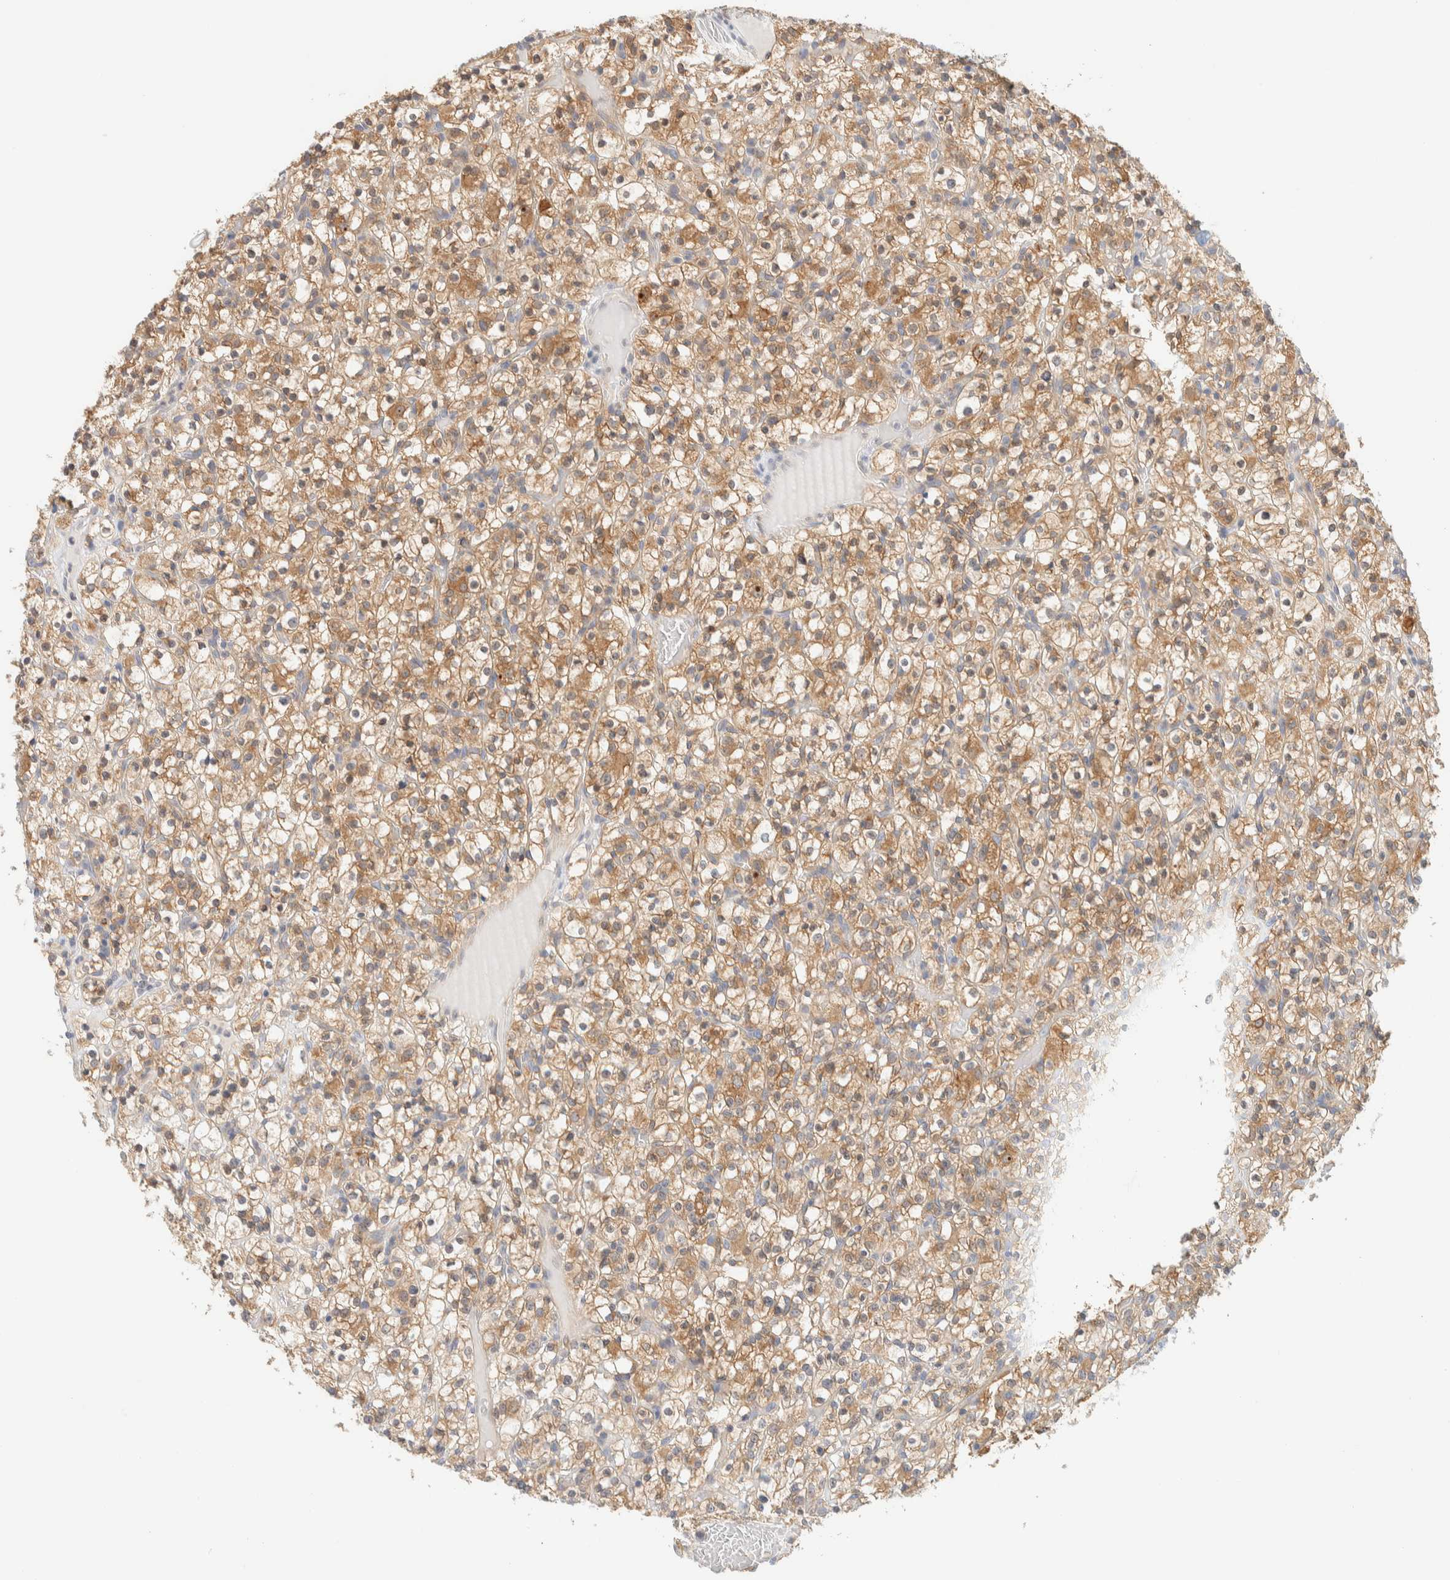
{"staining": {"intensity": "moderate", "quantity": ">75%", "location": "cytoplasmic/membranous"}, "tissue": "renal cancer", "cell_type": "Tumor cells", "image_type": "cancer", "snomed": [{"axis": "morphology", "description": "Normal tissue, NOS"}, {"axis": "morphology", "description": "Adenocarcinoma, NOS"}, {"axis": "topography", "description": "Kidney"}], "caption": "Renal cancer (adenocarcinoma) was stained to show a protein in brown. There is medium levels of moderate cytoplasmic/membranous staining in approximately >75% of tumor cells.", "gene": "NT5C", "patient": {"sex": "female", "age": 72}}